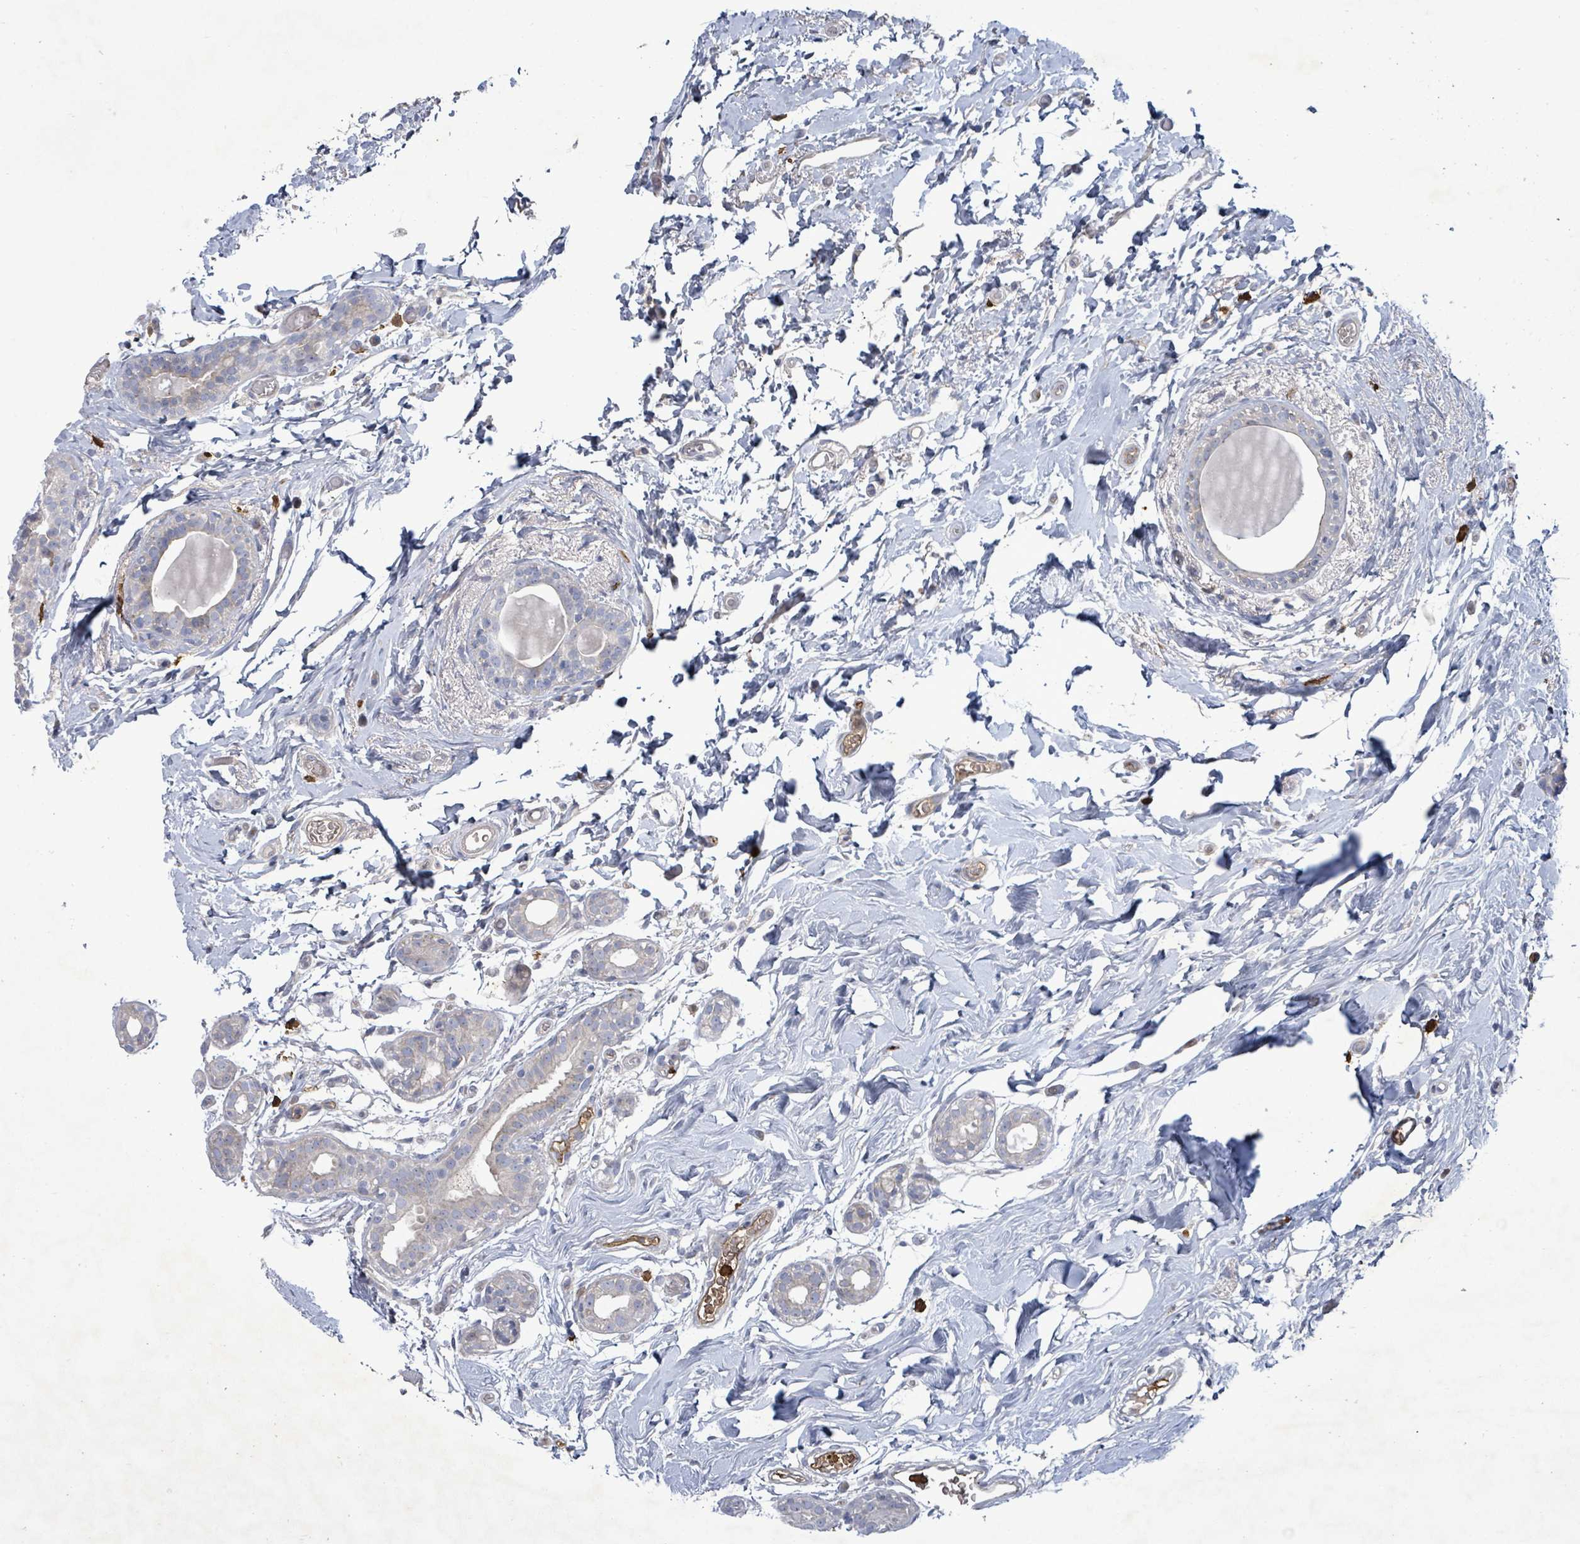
{"staining": {"intensity": "negative", "quantity": "none", "location": "none"}, "tissue": "breast cancer", "cell_type": "Tumor cells", "image_type": "cancer", "snomed": [{"axis": "morphology", "description": "Normal tissue, NOS"}, {"axis": "morphology", "description": "Duct carcinoma"}, {"axis": "topography", "description": "Breast"}], "caption": "Tumor cells are negative for brown protein staining in invasive ductal carcinoma (breast).", "gene": "FAM210A", "patient": {"sex": "female", "age": 62}}